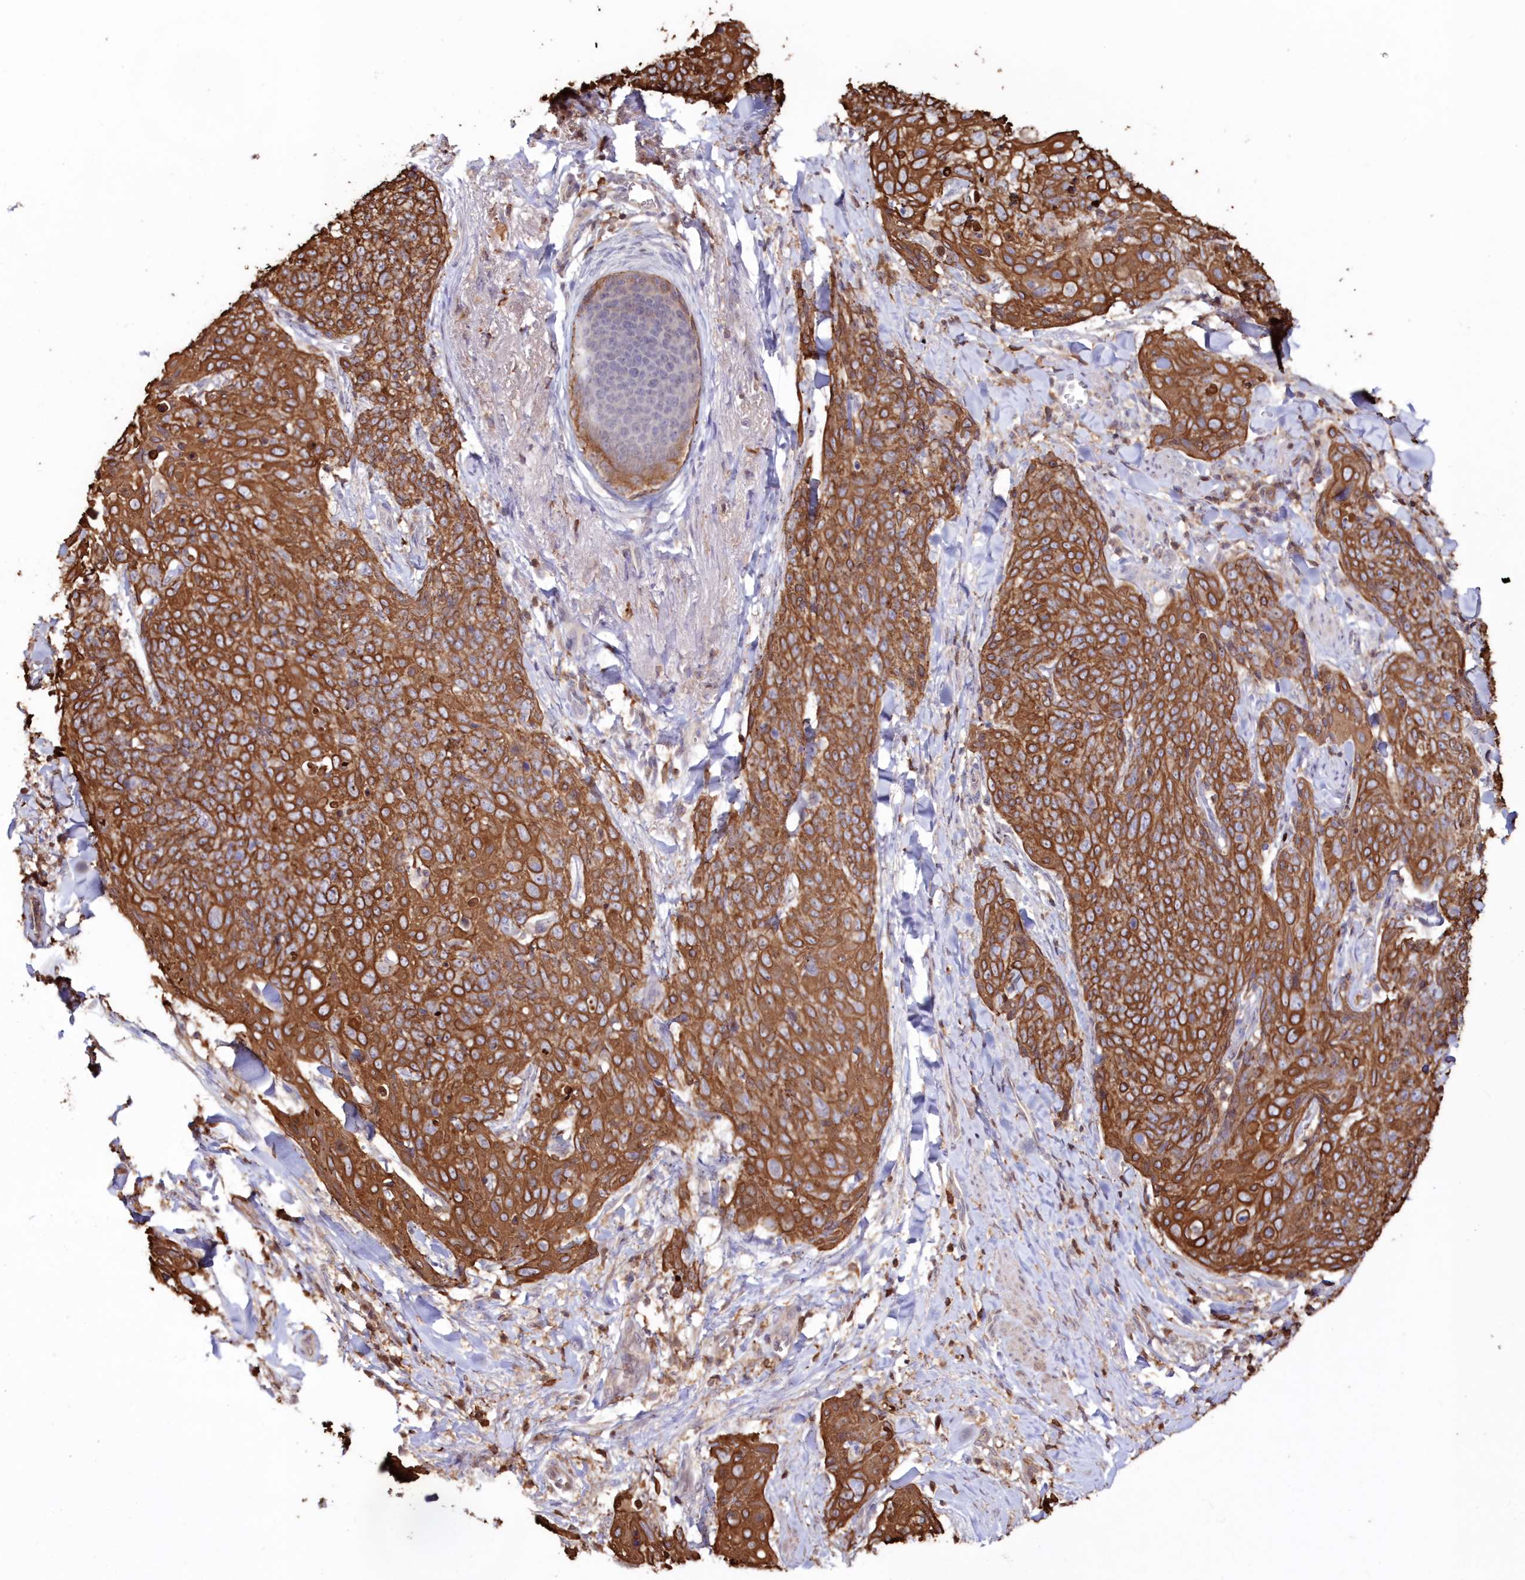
{"staining": {"intensity": "strong", "quantity": ">75%", "location": "cytoplasmic/membranous"}, "tissue": "skin cancer", "cell_type": "Tumor cells", "image_type": "cancer", "snomed": [{"axis": "morphology", "description": "Squamous cell carcinoma, NOS"}, {"axis": "topography", "description": "Skin"}, {"axis": "topography", "description": "Vulva"}], "caption": "This image shows IHC staining of human skin squamous cell carcinoma, with high strong cytoplasmic/membranous staining in approximately >75% of tumor cells.", "gene": "SNED1", "patient": {"sex": "female", "age": 85}}